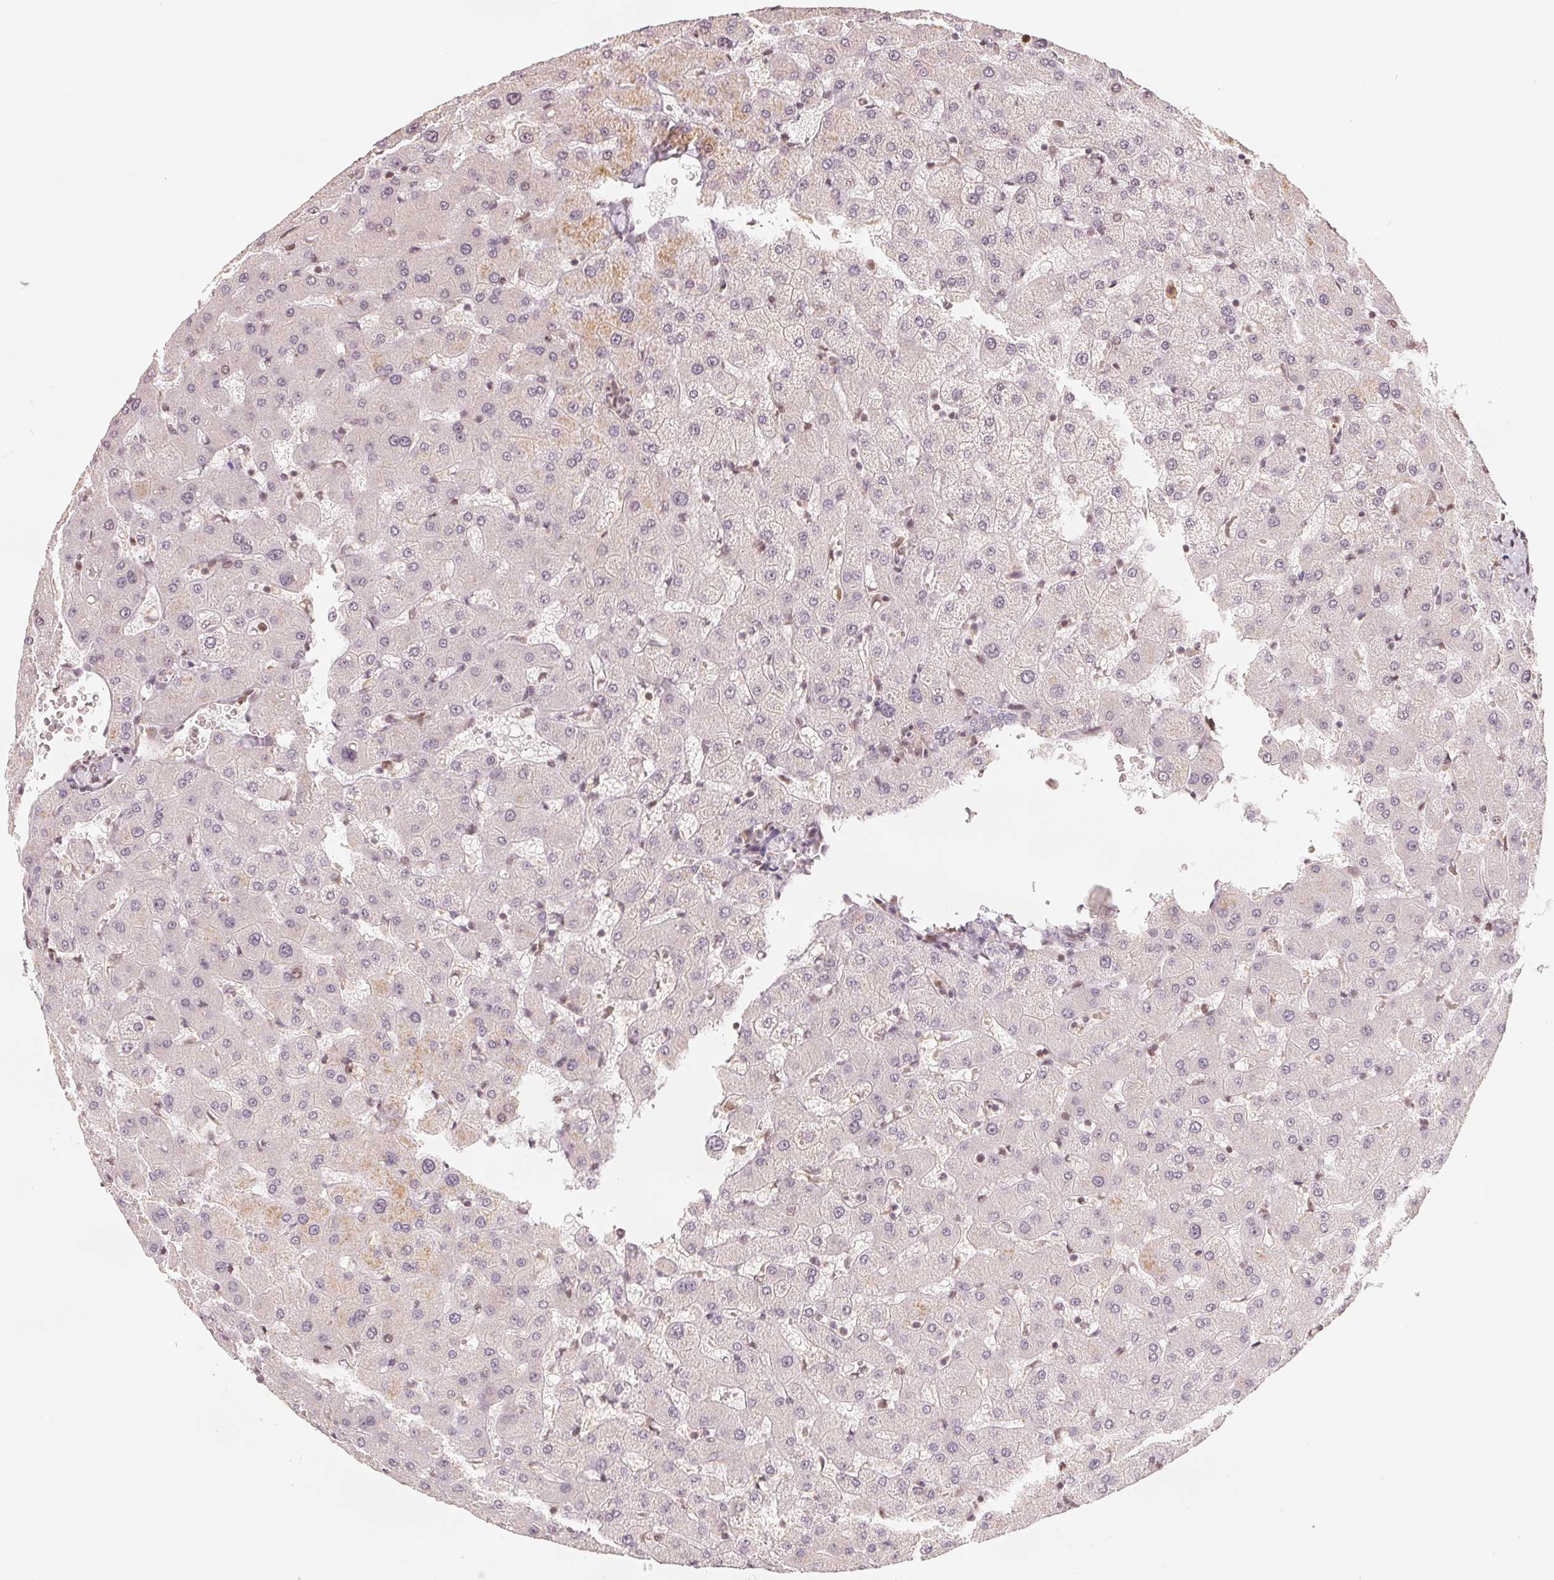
{"staining": {"intensity": "negative", "quantity": "none", "location": "none"}, "tissue": "liver", "cell_type": "Cholangiocytes", "image_type": "normal", "snomed": [{"axis": "morphology", "description": "Normal tissue, NOS"}, {"axis": "topography", "description": "Liver"}], "caption": "IHC micrograph of benign liver stained for a protein (brown), which shows no expression in cholangiocytes.", "gene": "CCDC138", "patient": {"sex": "female", "age": 63}}